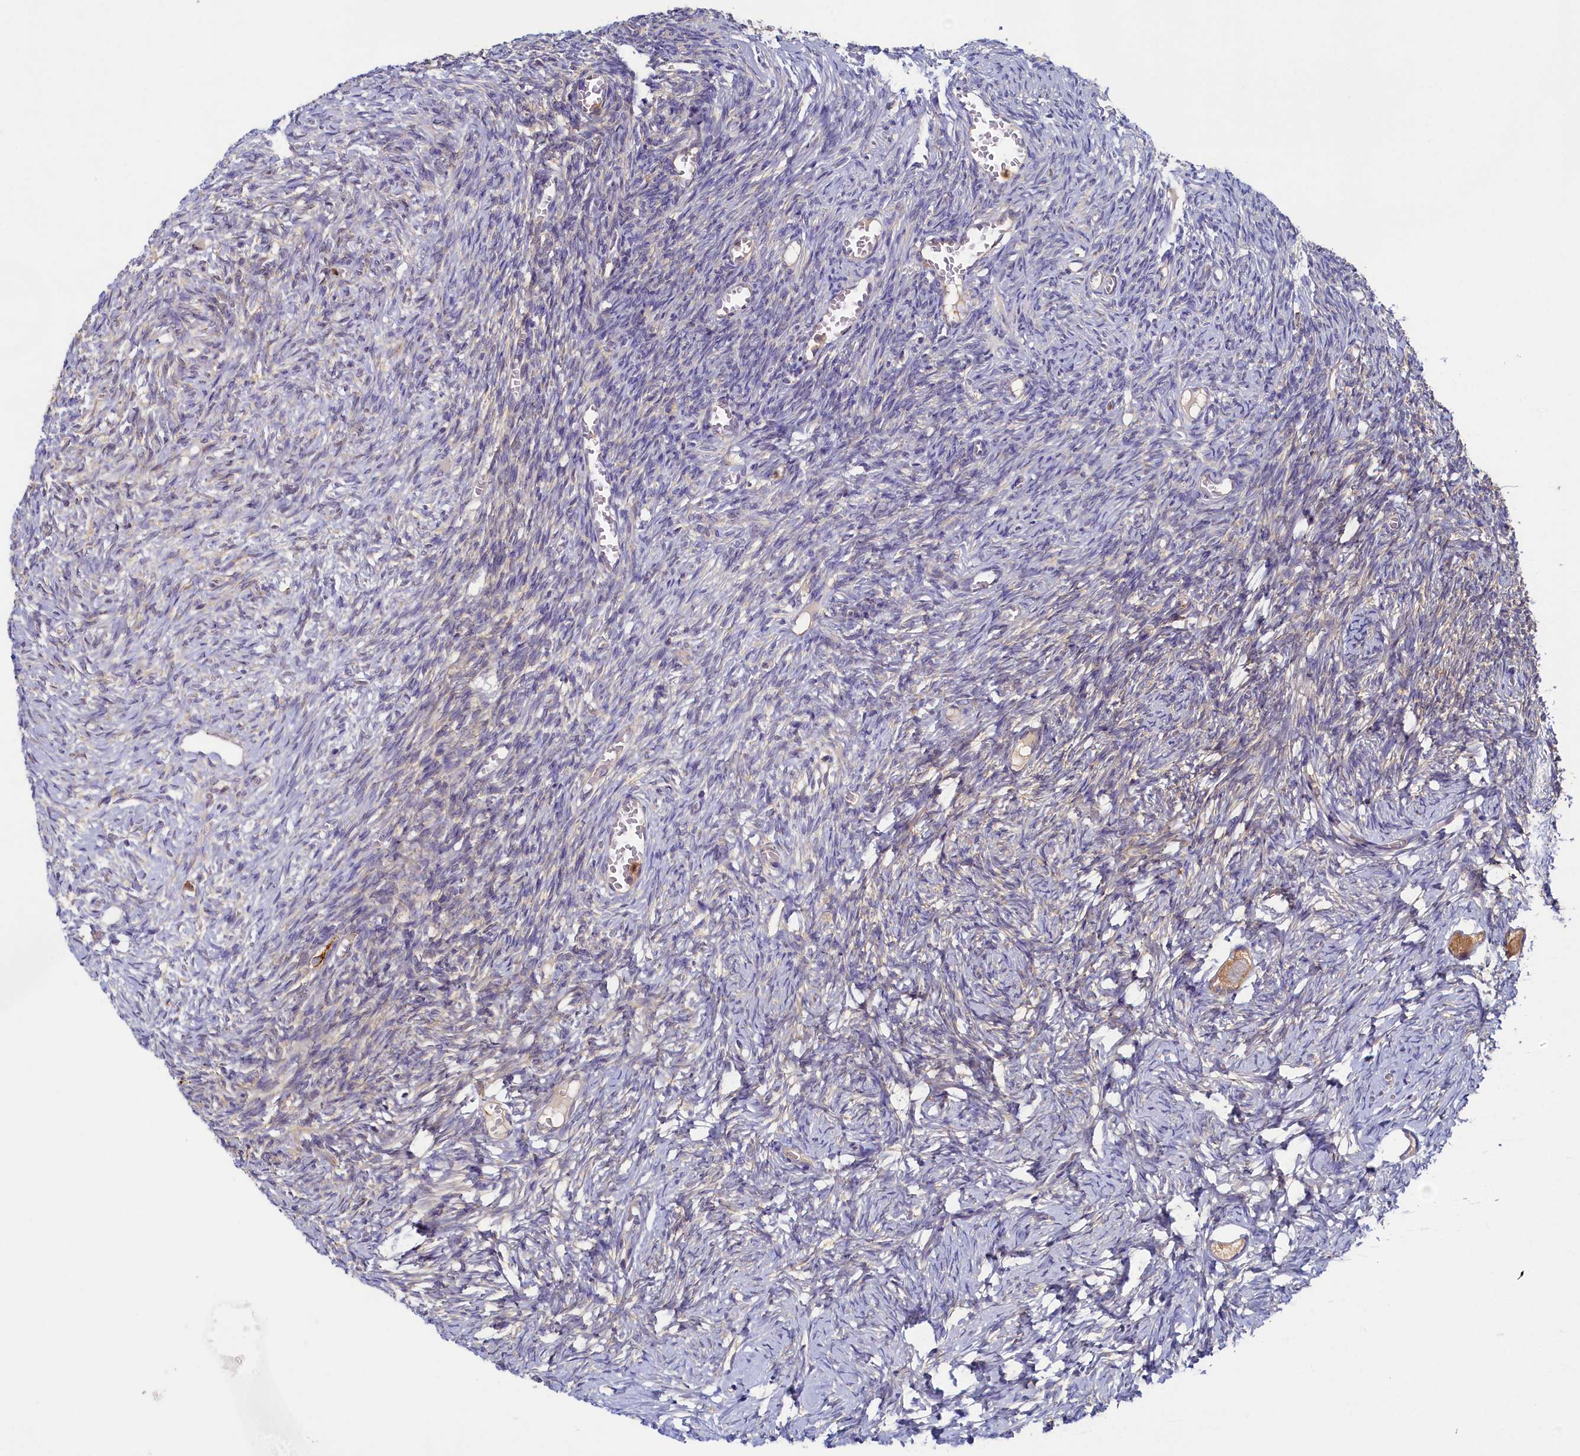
{"staining": {"intensity": "moderate", "quantity": ">75%", "location": "cytoplasmic/membranous"}, "tissue": "ovary", "cell_type": "Follicle cells", "image_type": "normal", "snomed": [{"axis": "morphology", "description": "Normal tissue, NOS"}, {"axis": "topography", "description": "Ovary"}], "caption": "Immunohistochemistry of normal human ovary displays medium levels of moderate cytoplasmic/membranous expression in about >75% of follicle cells.", "gene": "TIMM8B", "patient": {"sex": "female", "age": 27}}